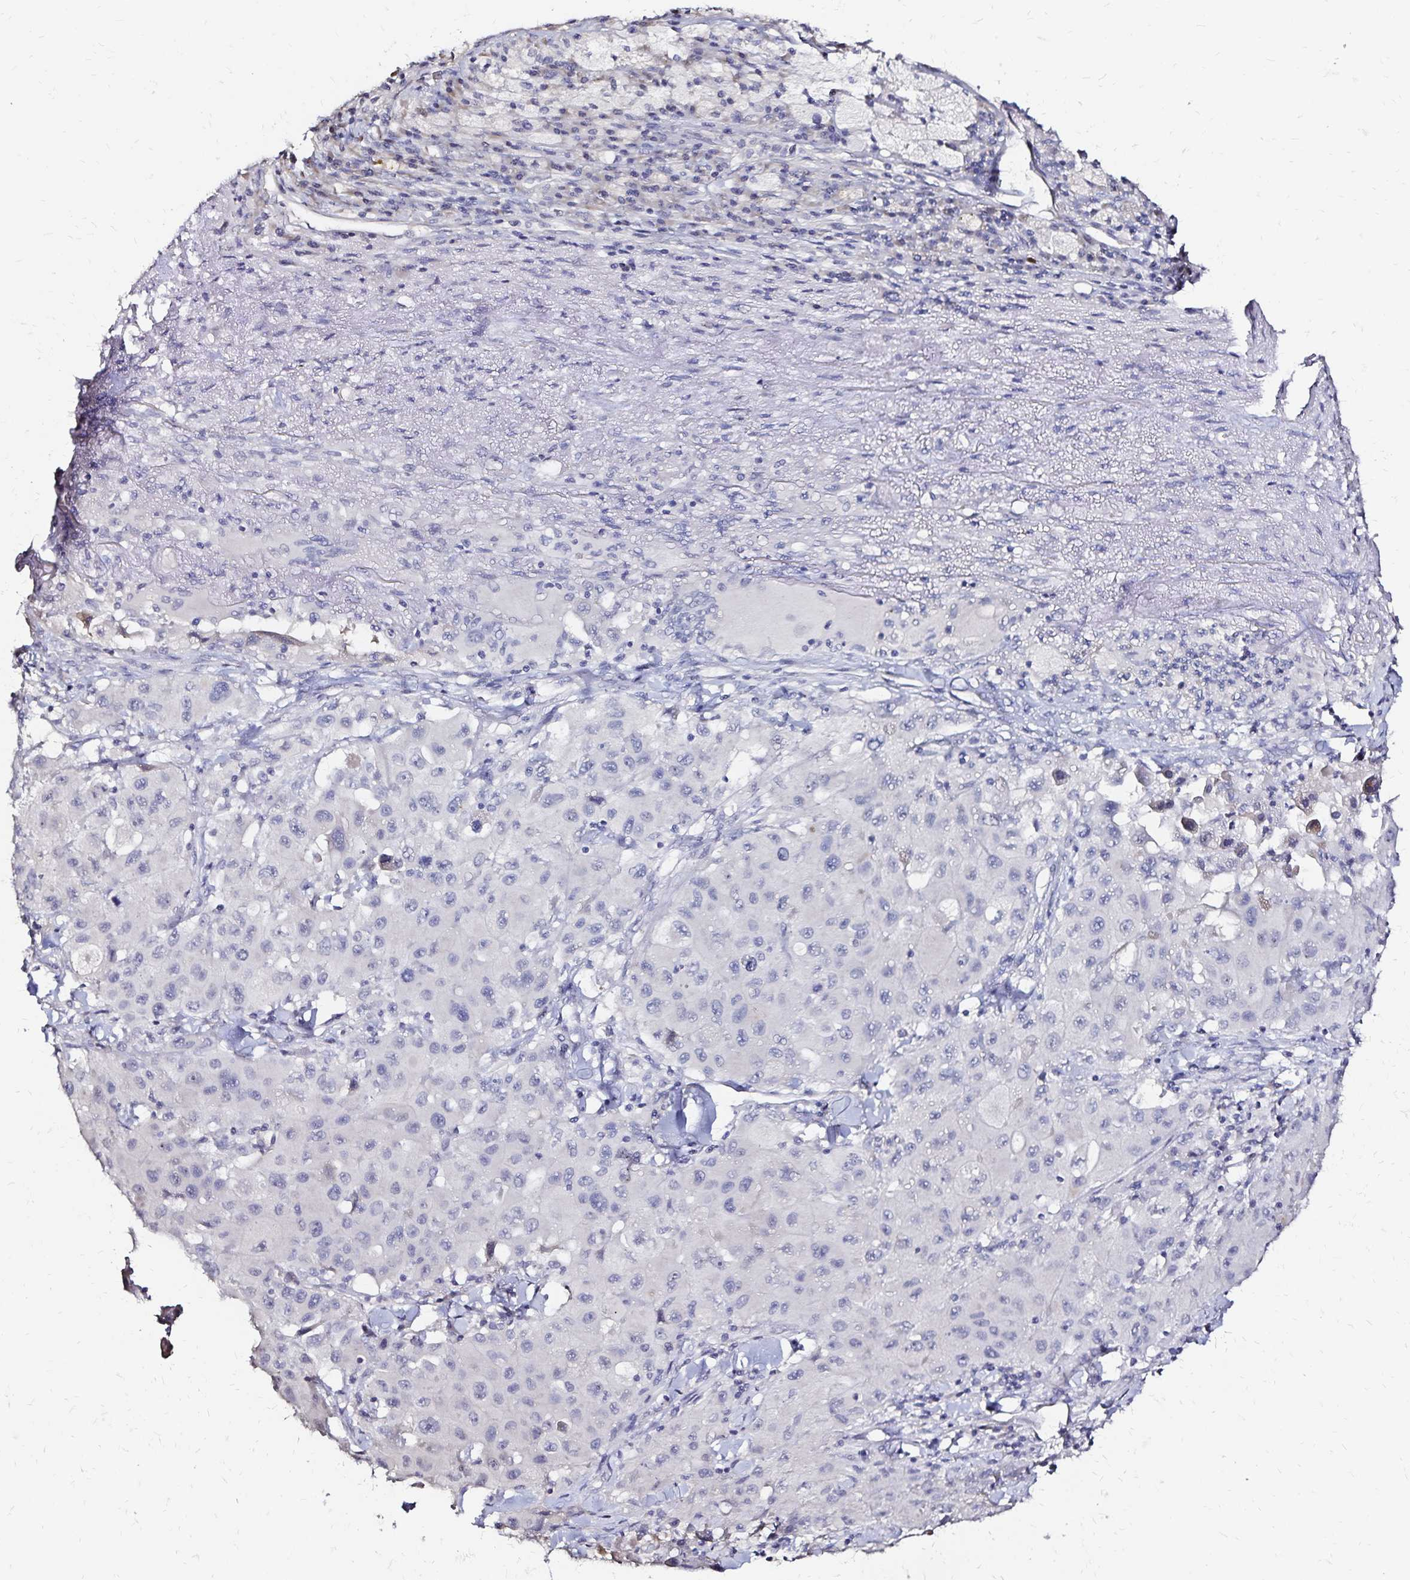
{"staining": {"intensity": "negative", "quantity": "none", "location": "none"}, "tissue": "lung cancer", "cell_type": "Tumor cells", "image_type": "cancer", "snomed": [{"axis": "morphology", "description": "Squamous cell carcinoma, NOS"}, {"axis": "topography", "description": "Lung"}], "caption": "This histopathology image is of squamous cell carcinoma (lung) stained with IHC to label a protein in brown with the nuclei are counter-stained blue. There is no positivity in tumor cells.", "gene": "SLC5A1", "patient": {"sex": "male", "age": 63}}